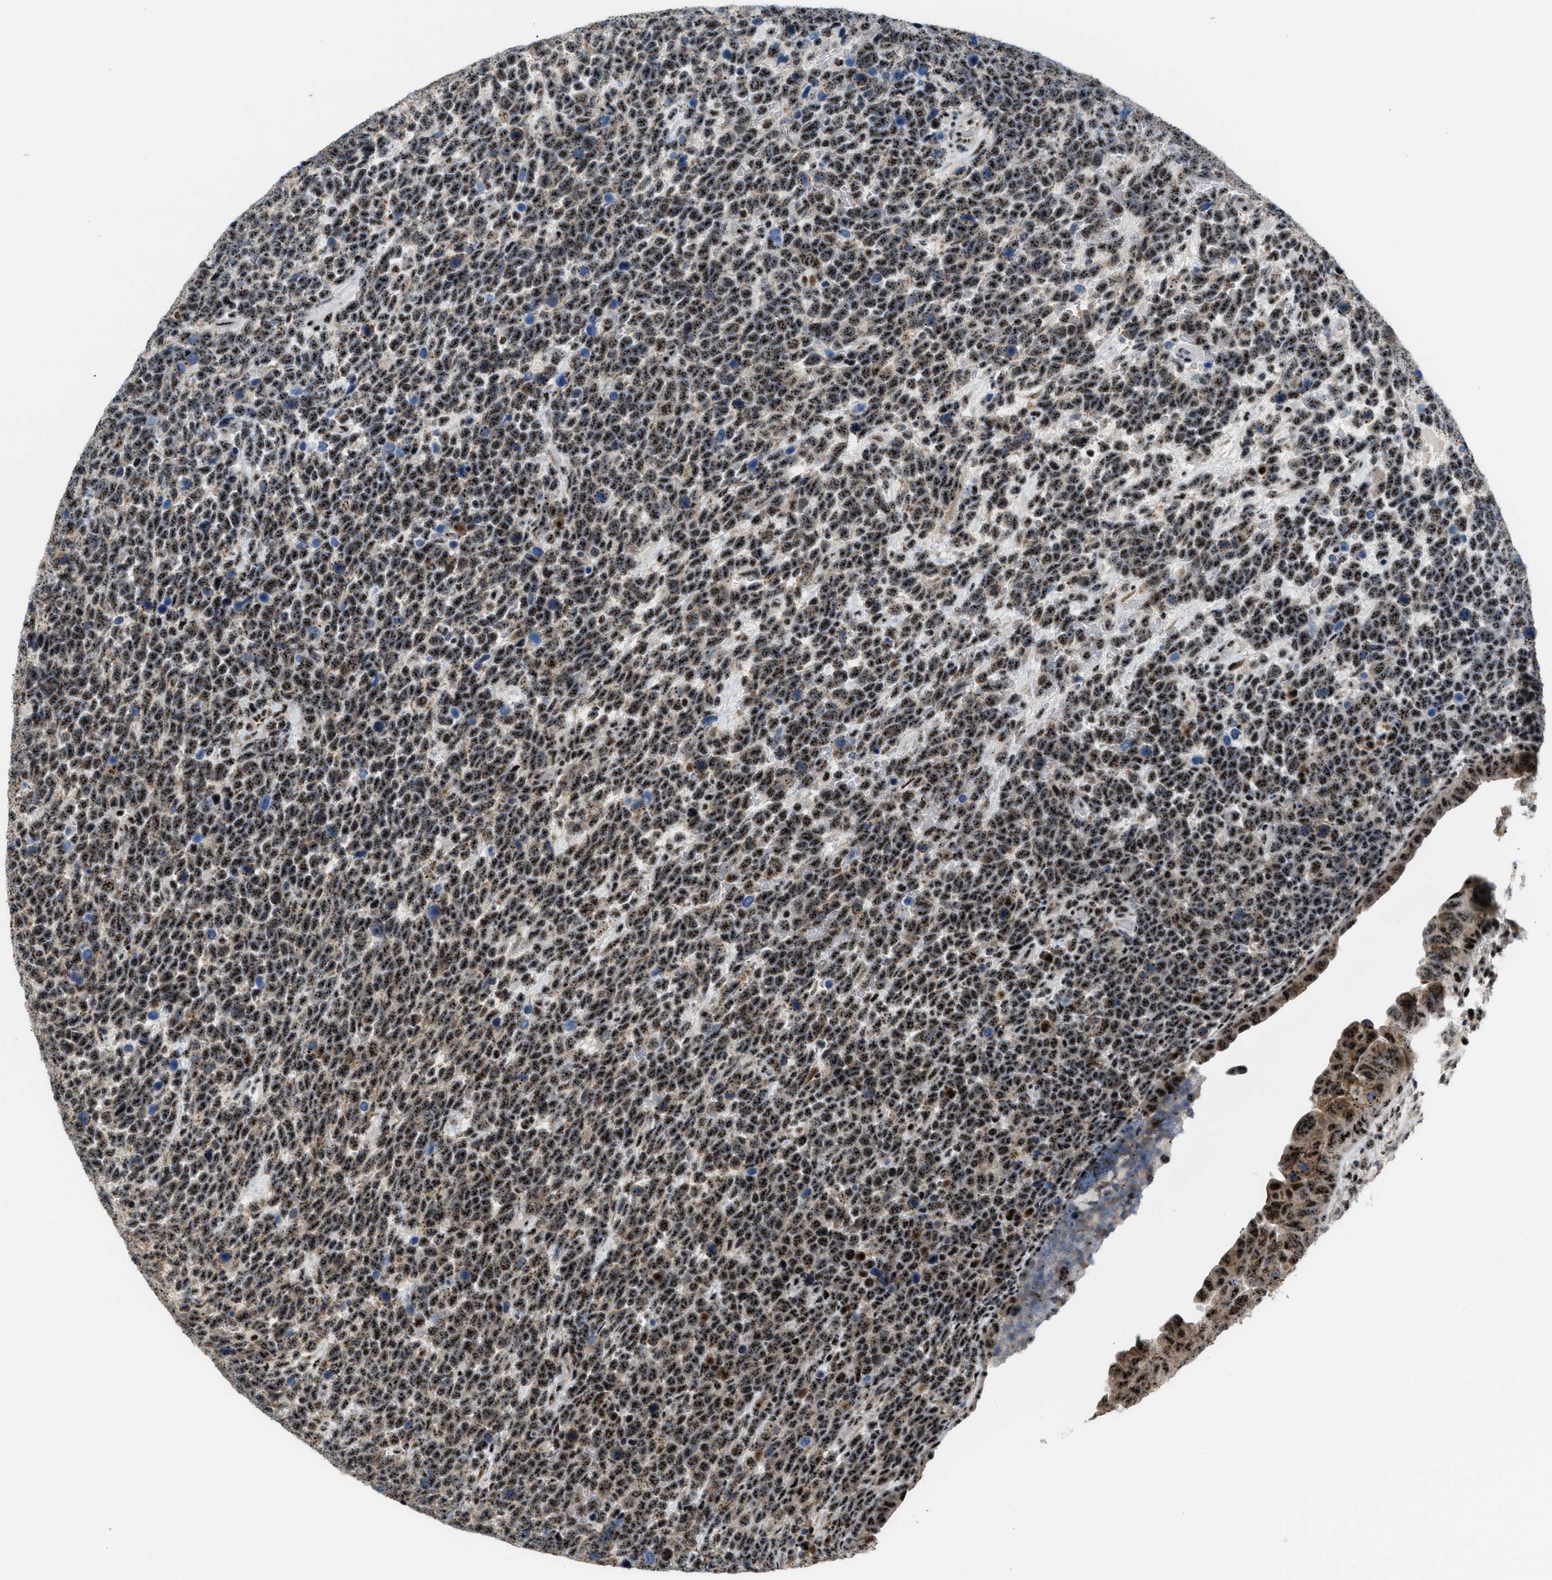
{"staining": {"intensity": "strong", "quantity": ">75%", "location": "nuclear"}, "tissue": "urothelial cancer", "cell_type": "Tumor cells", "image_type": "cancer", "snomed": [{"axis": "morphology", "description": "Urothelial carcinoma, High grade"}, {"axis": "topography", "description": "Urinary bladder"}], "caption": "High-grade urothelial carcinoma was stained to show a protein in brown. There is high levels of strong nuclear positivity in approximately >75% of tumor cells. The staining was performed using DAB to visualize the protein expression in brown, while the nuclei were stained in blue with hematoxylin (Magnification: 20x).", "gene": "CDR2", "patient": {"sex": "female", "age": 82}}